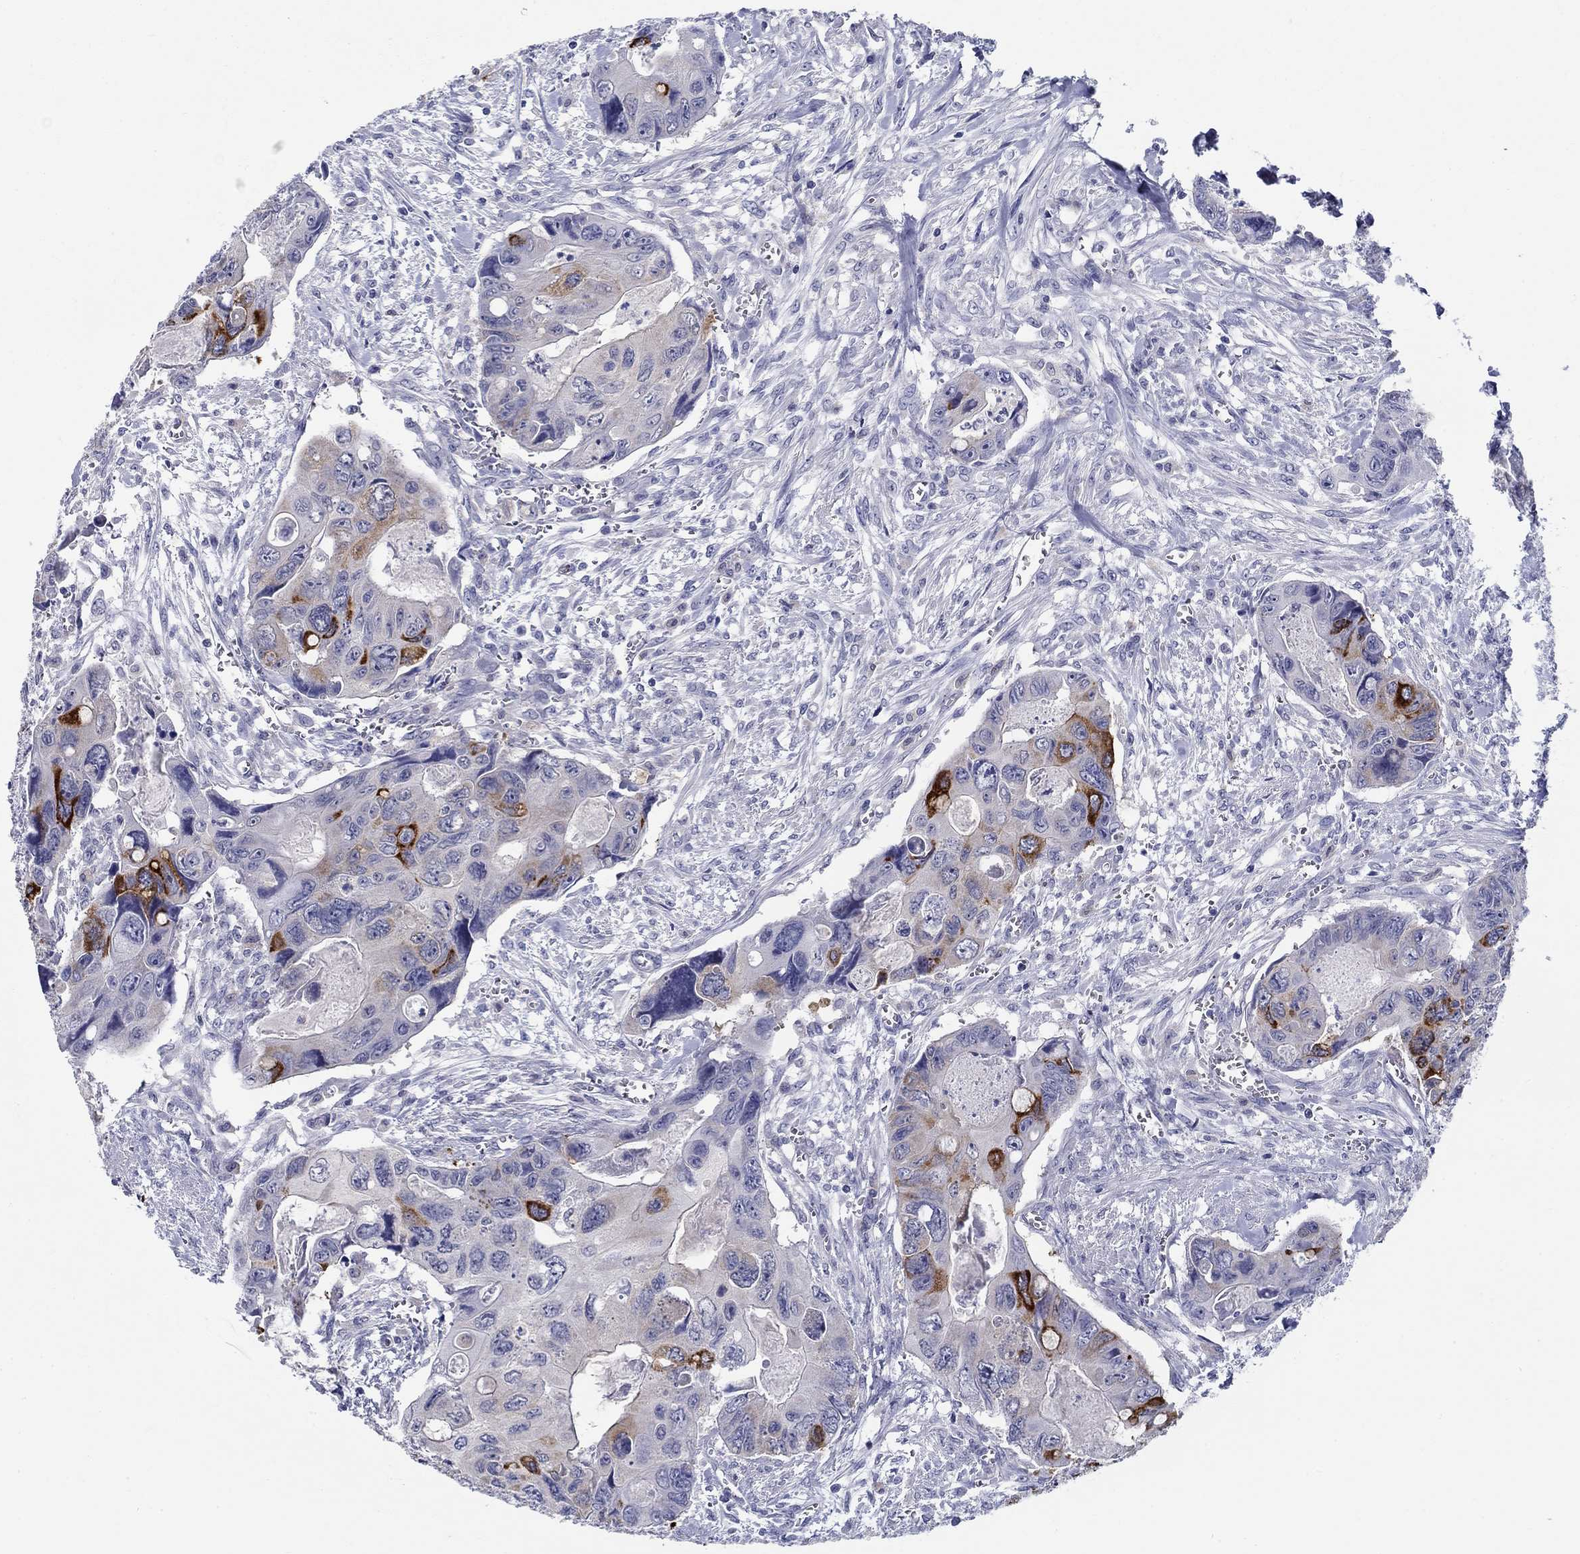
{"staining": {"intensity": "strong", "quantity": "<25%", "location": "cytoplasmic/membranous"}, "tissue": "colorectal cancer", "cell_type": "Tumor cells", "image_type": "cancer", "snomed": [{"axis": "morphology", "description": "Adenocarcinoma, NOS"}, {"axis": "topography", "description": "Rectum"}], "caption": "Approximately <25% of tumor cells in colorectal cancer (adenocarcinoma) exhibit strong cytoplasmic/membranous protein staining as visualized by brown immunohistochemical staining.", "gene": "RAP1GAP", "patient": {"sex": "male", "age": 62}}